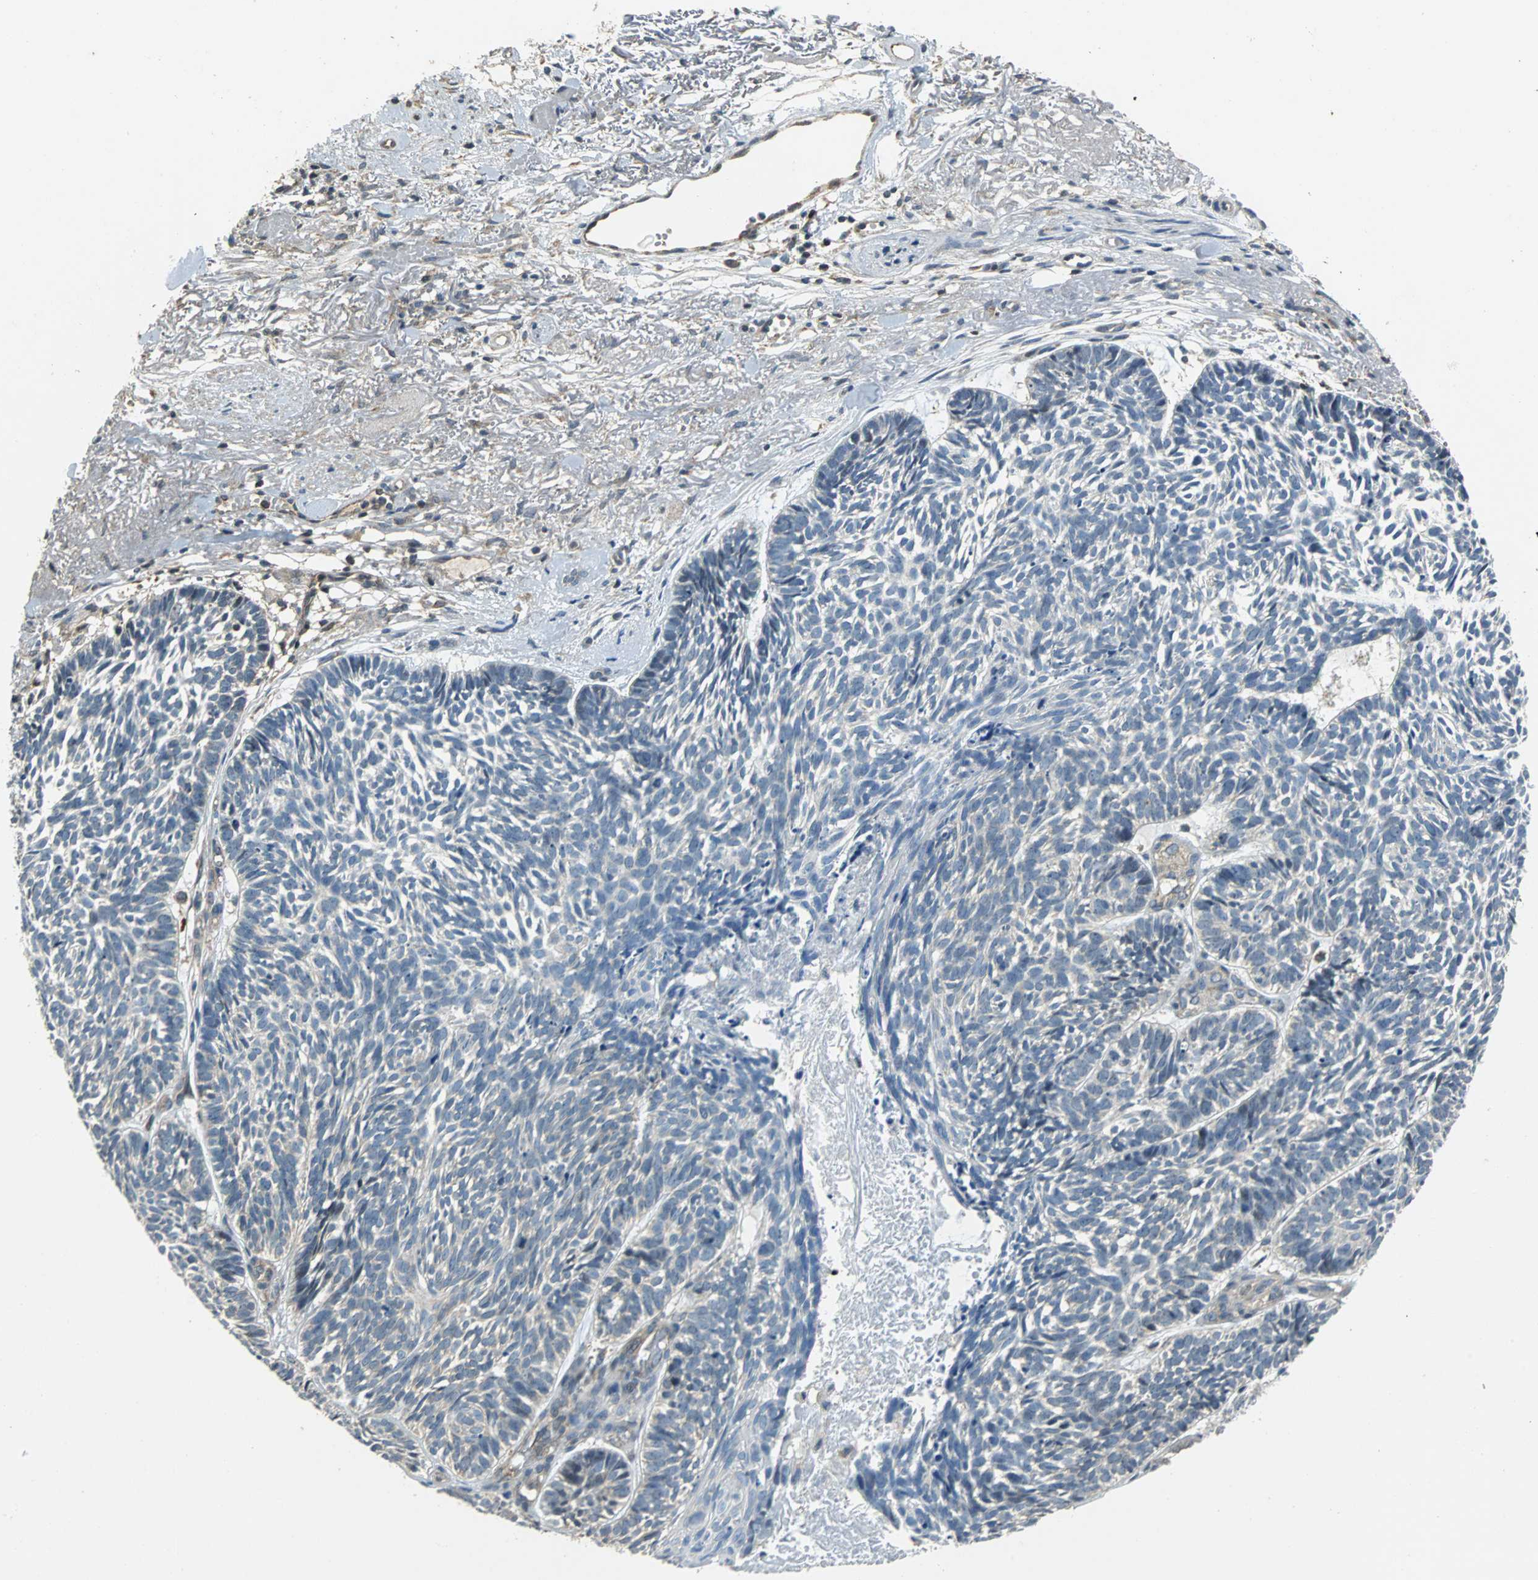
{"staining": {"intensity": "negative", "quantity": "none", "location": "none"}, "tissue": "skin cancer", "cell_type": "Tumor cells", "image_type": "cancer", "snomed": [{"axis": "morphology", "description": "Basal cell carcinoma"}, {"axis": "topography", "description": "Skin"}], "caption": "IHC histopathology image of neoplastic tissue: skin basal cell carcinoma stained with DAB (3,3'-diaminobenzidine) displays no significant protein staining in tumor cells.", "gene": "GSDMD", "patient": {"sex": "female", "age": 87}}